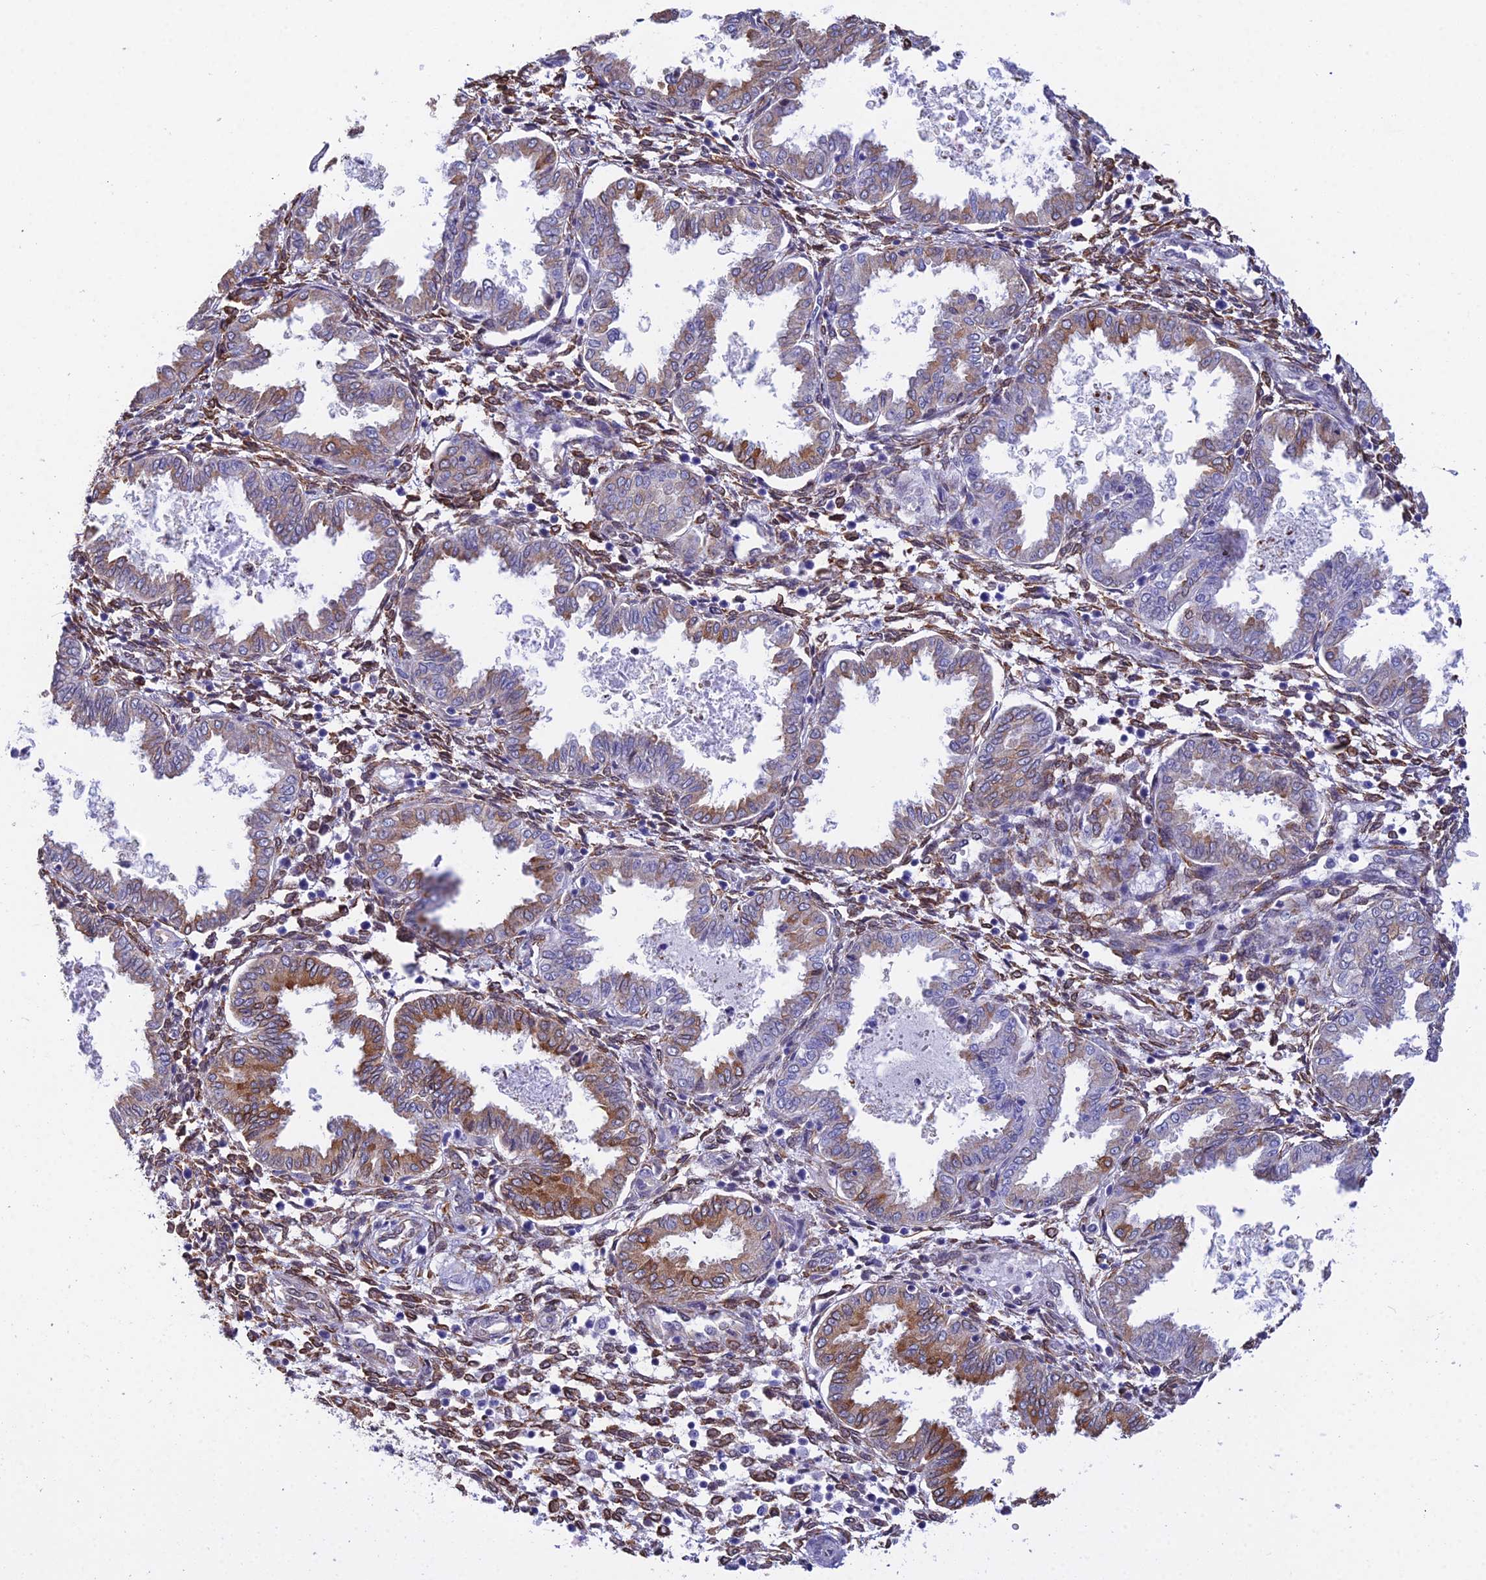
{"staining": {"intensity": "moderate", "quantity": "<25%", "location": "cytoplasmic/membranous"}, "tissue": "endometrium", "cell_type": "Cells in endometrial stroma", "image_type": "normal", "snomed": [{"axis": "morphology", "description": "Normal tissue, NOS"}, {"axis": "topography", "description": "Endometrium"}], "caption": "Benign endometrium demonstrates moderate cytoplasmic/membranous positivity in about <25% of cells in endometrial stroma (Stains: DAB (3,3'-diaminobenzidine) in brown, nuclei in blue, Microscopy: brightfield microscopy at high magnification)..", "gene": "MXRA7", "patient": {"sex": "female", "age": 33}}